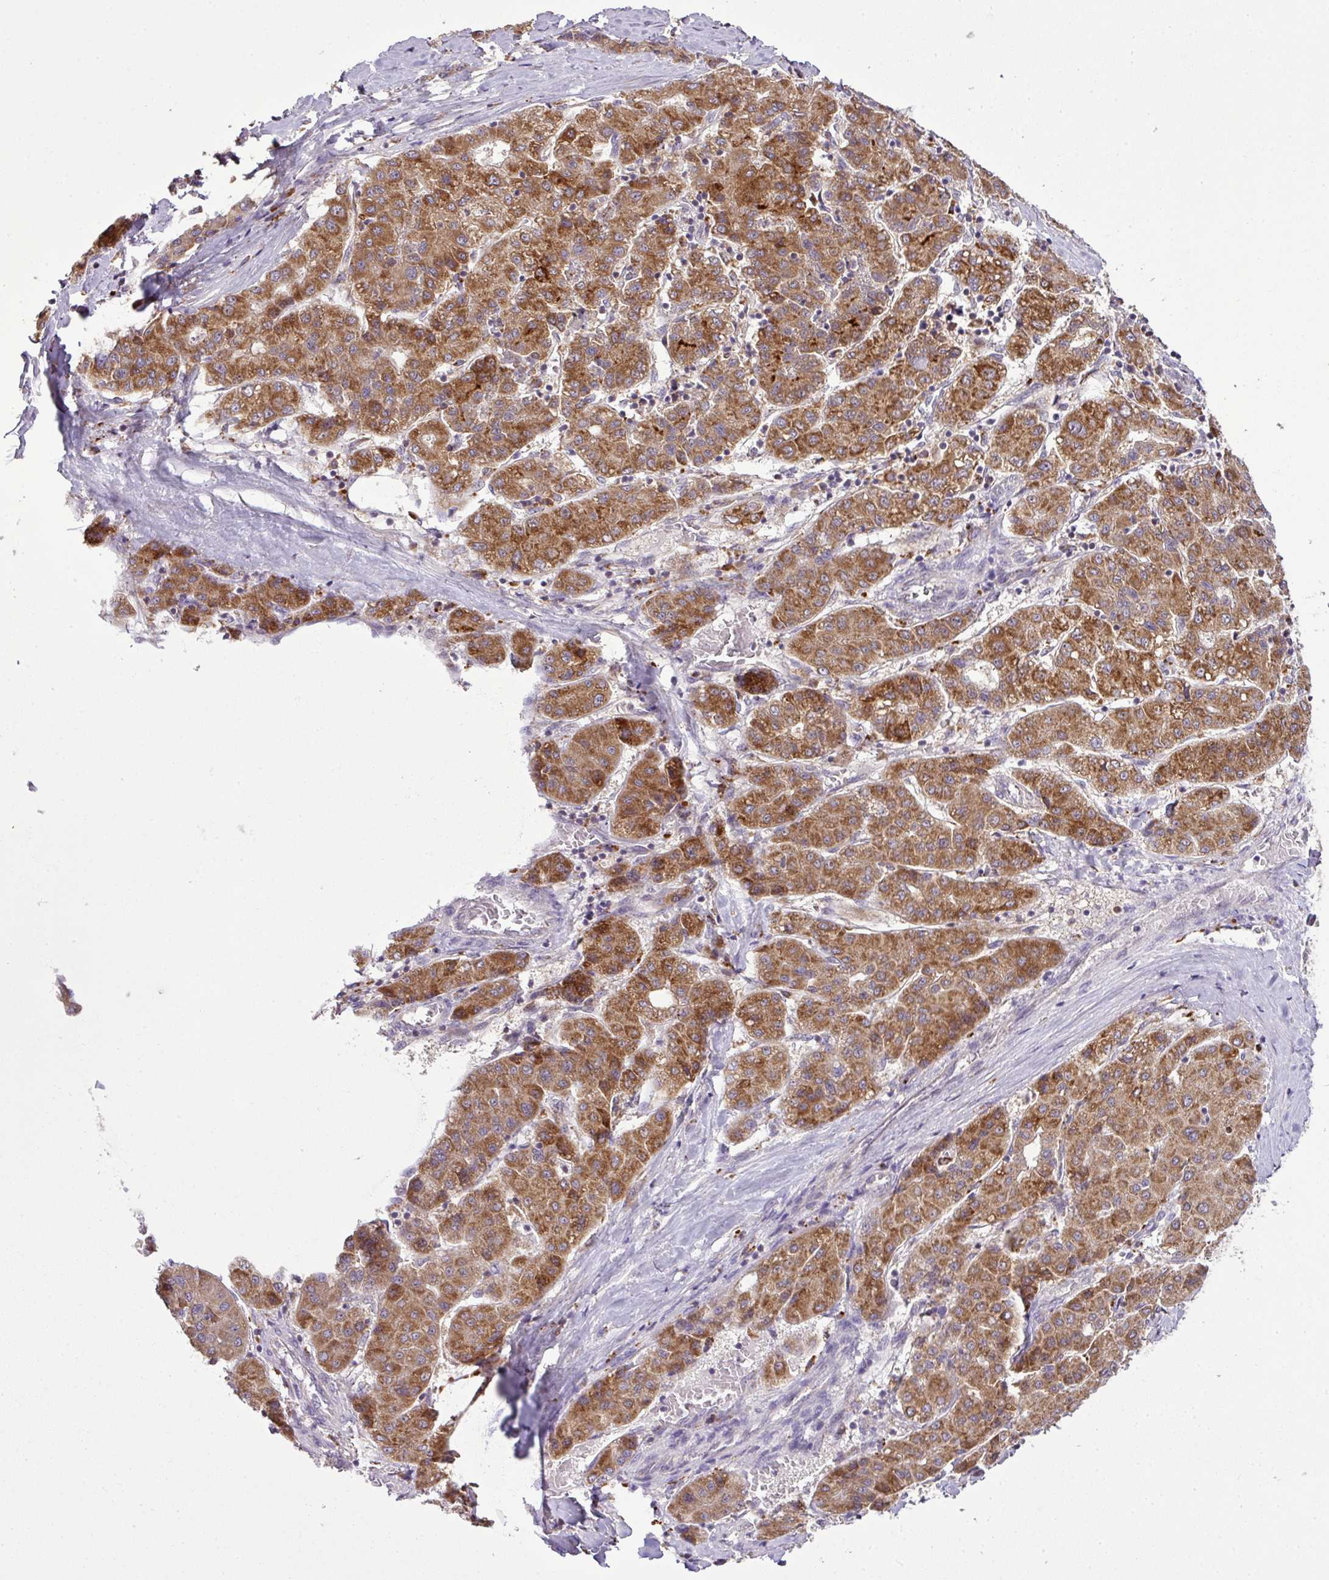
{"staining": {"intensity": "moderate", "quantity": ">75%", "location": "cytoplasmic/membranous"}, "tissue": "liver cancer", "cell_type": "Tumor cells", "image_type": "cancer", "snomed": [{"axis": "morphology", "description": "Carcinoma, Hepatocellular, NOS"}, {"axis": "topography", "description": "Liver"}], "caption": "Hepatocellular carcinoma (liver) stained with DAB (3,3'-diaminobenzidine) immunohistochemistry (IHC) demonstrates medium levels of moderate cytoplasmic/membranous staining in approximately >75% of tumor cells.", "gene": "SMCO4", "patient": {"sex": "male", "age": 65}}